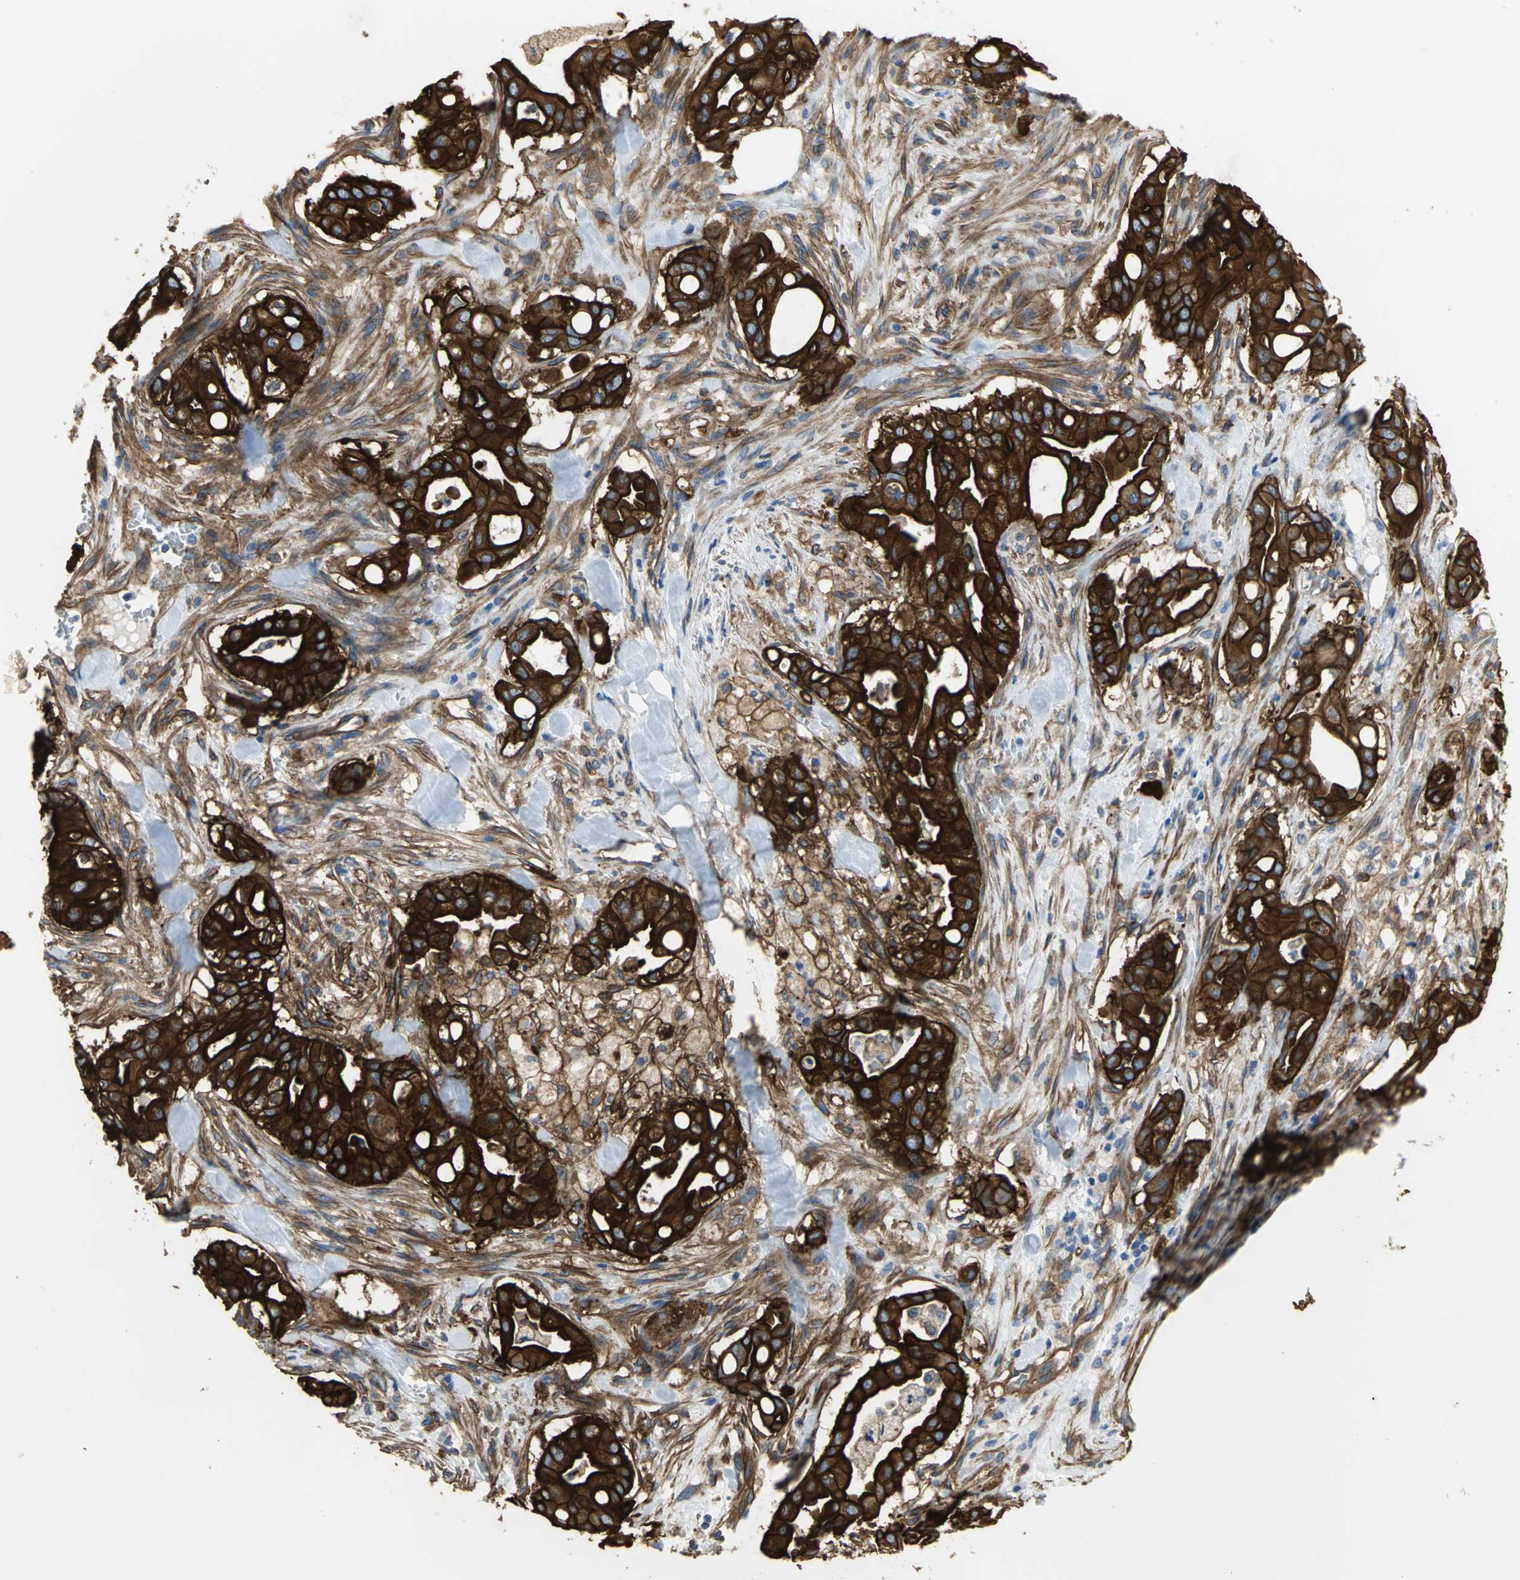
{"staining": {"intensity": "strong", "quantity": ">75%", "location": "cytoplasmic/membranous"}, "tissue": "liver cancer", "cell_type": "Tumor cells", "image_type": "cancer", "snomed": [{"axis": "morphology", "description": "Cholangiocarcinoma"}, {"axis": "topography", "description": "Liver"}], "caption": "Liver cancer stained for a protein (brown) displays strong cytoplasmic/membranous positive positivity in approximately >75% of tumor cells.", "gene": "FLNB", "patient": {"sex": "female", "age": 68}}